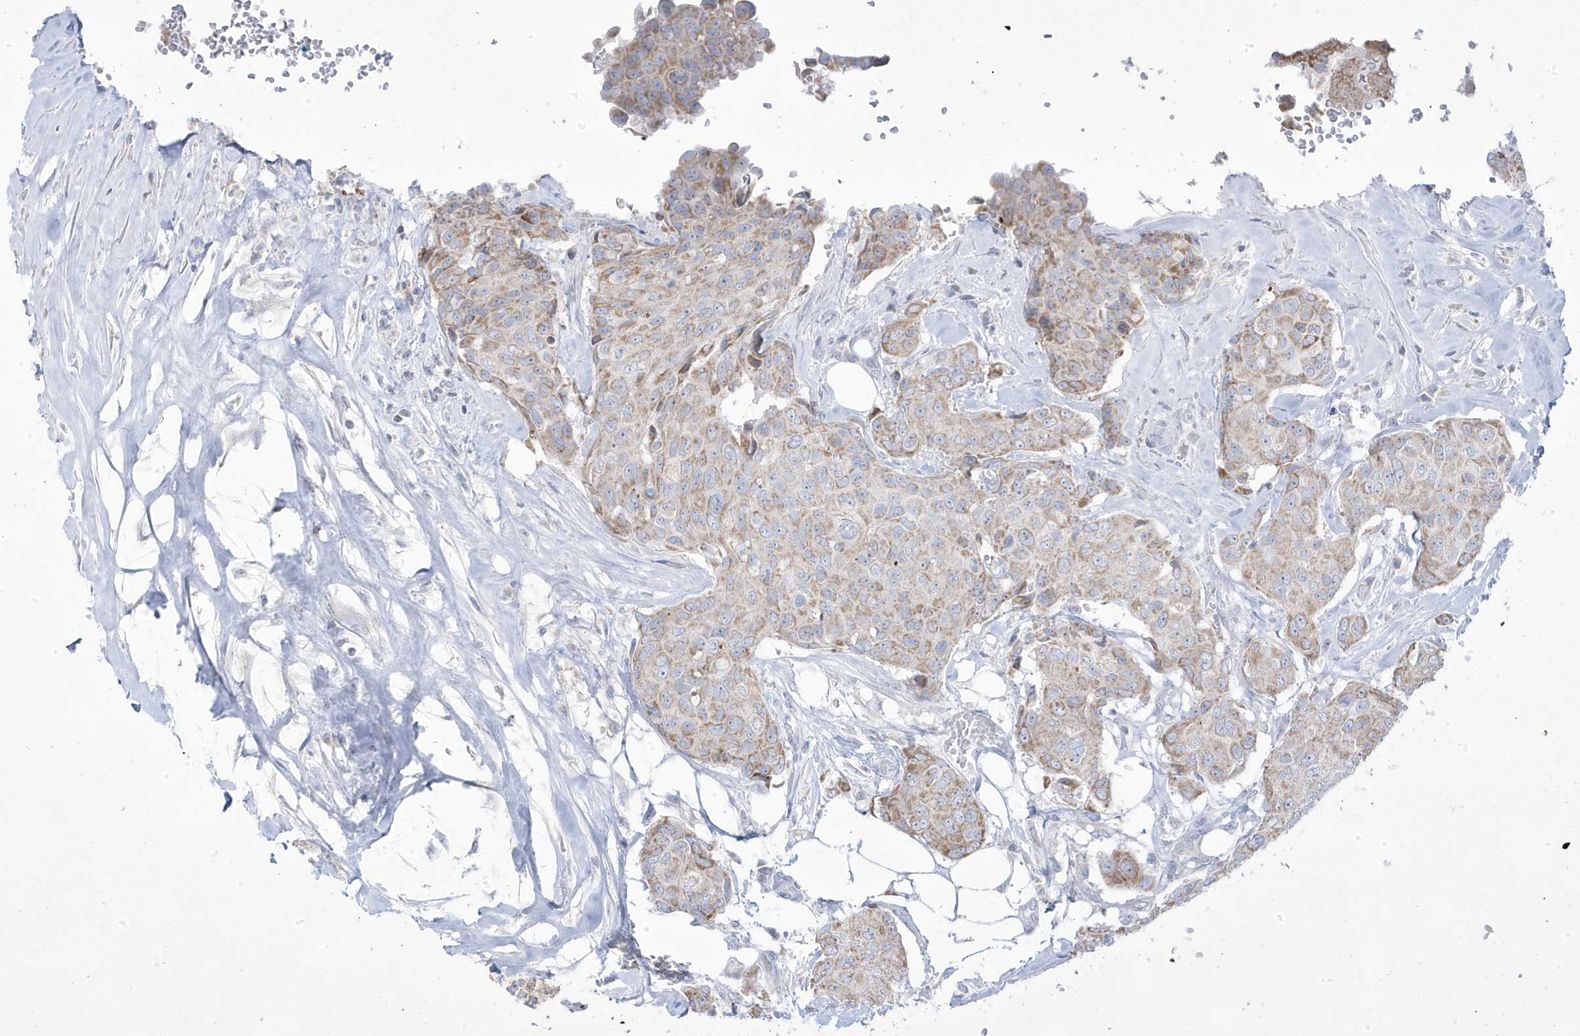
{"staining": {"intensity": "weak", "quantity": "25%-75%", "location": "cytoplasmic/membranous"}, "tissue": "breast cancer", "cell_type": "Tumor cells", "image_type": "cancer", "snomed": [{"axis": "morphology", "description": "Duct carcinoma"}, {"axis": "topography", "description": "Breast"}], "caption": "Weak cytoplasmic/membranous staining for a protein is seen in about 25%-75% of tumor cells of intraductal carcinoma (breast) using immunohistochemistry.", "gene": "ADAMTSL3", "patient": {"sex": "female", "age": 80}}